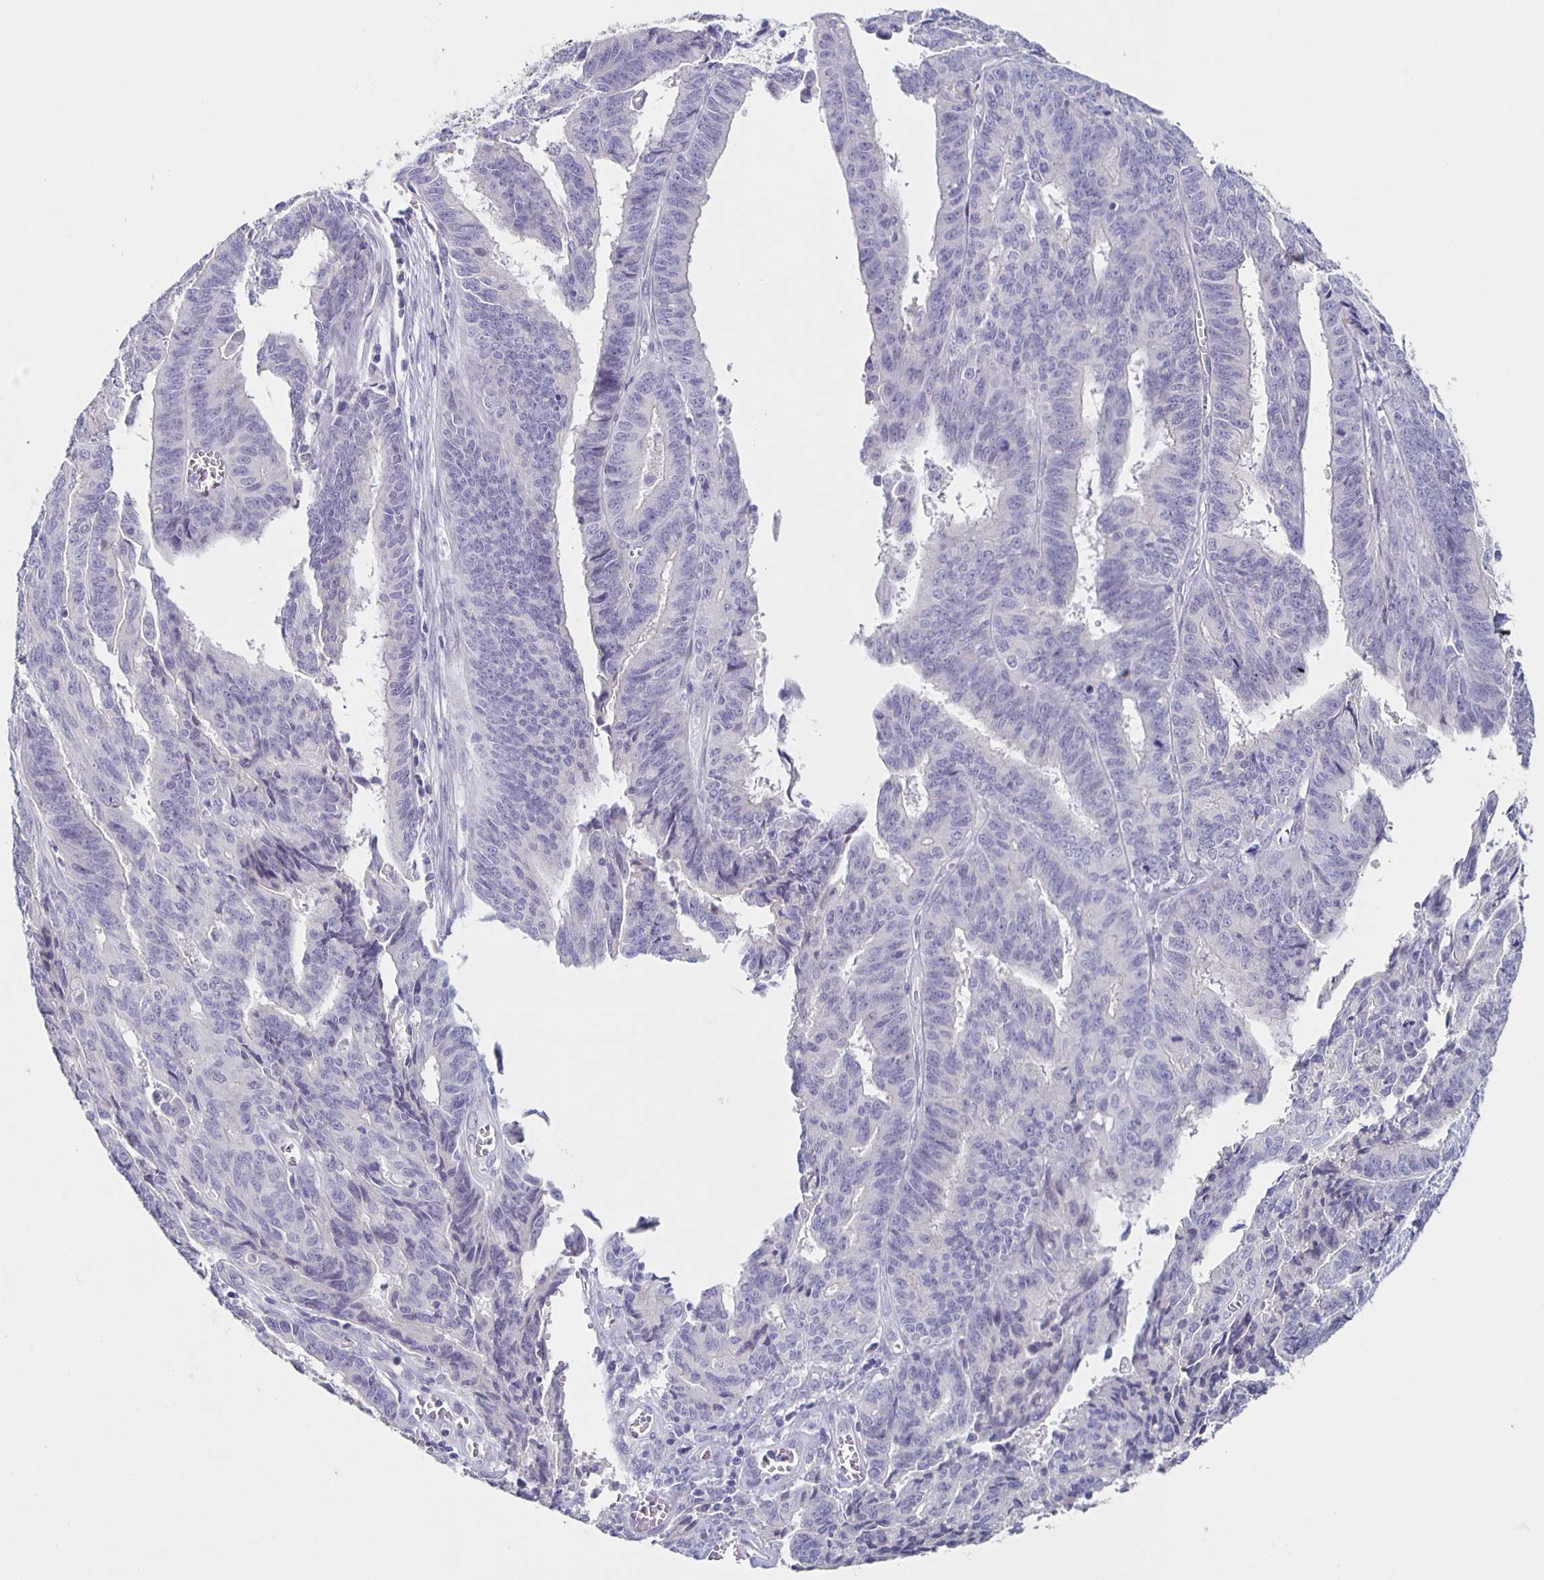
{"staining": {"intensity": "negative", "quantity": "none", "location": "none"}, "tissue": "endometrial cancer", "cell_type": "Tumor cells", "image_type": "cancer", "snomed": [{"axis": "morphology", "description": "Adenocarcinoma, NOS"}, {"axis": "topography", "description": "Endometrium"}], "caption": "Endometrial adenocarcinoma stained for a protein using IHC reveals no positivity tumor cells.", "gene": "CARNS1", "patient": {"sex": "female", "age": 65}}